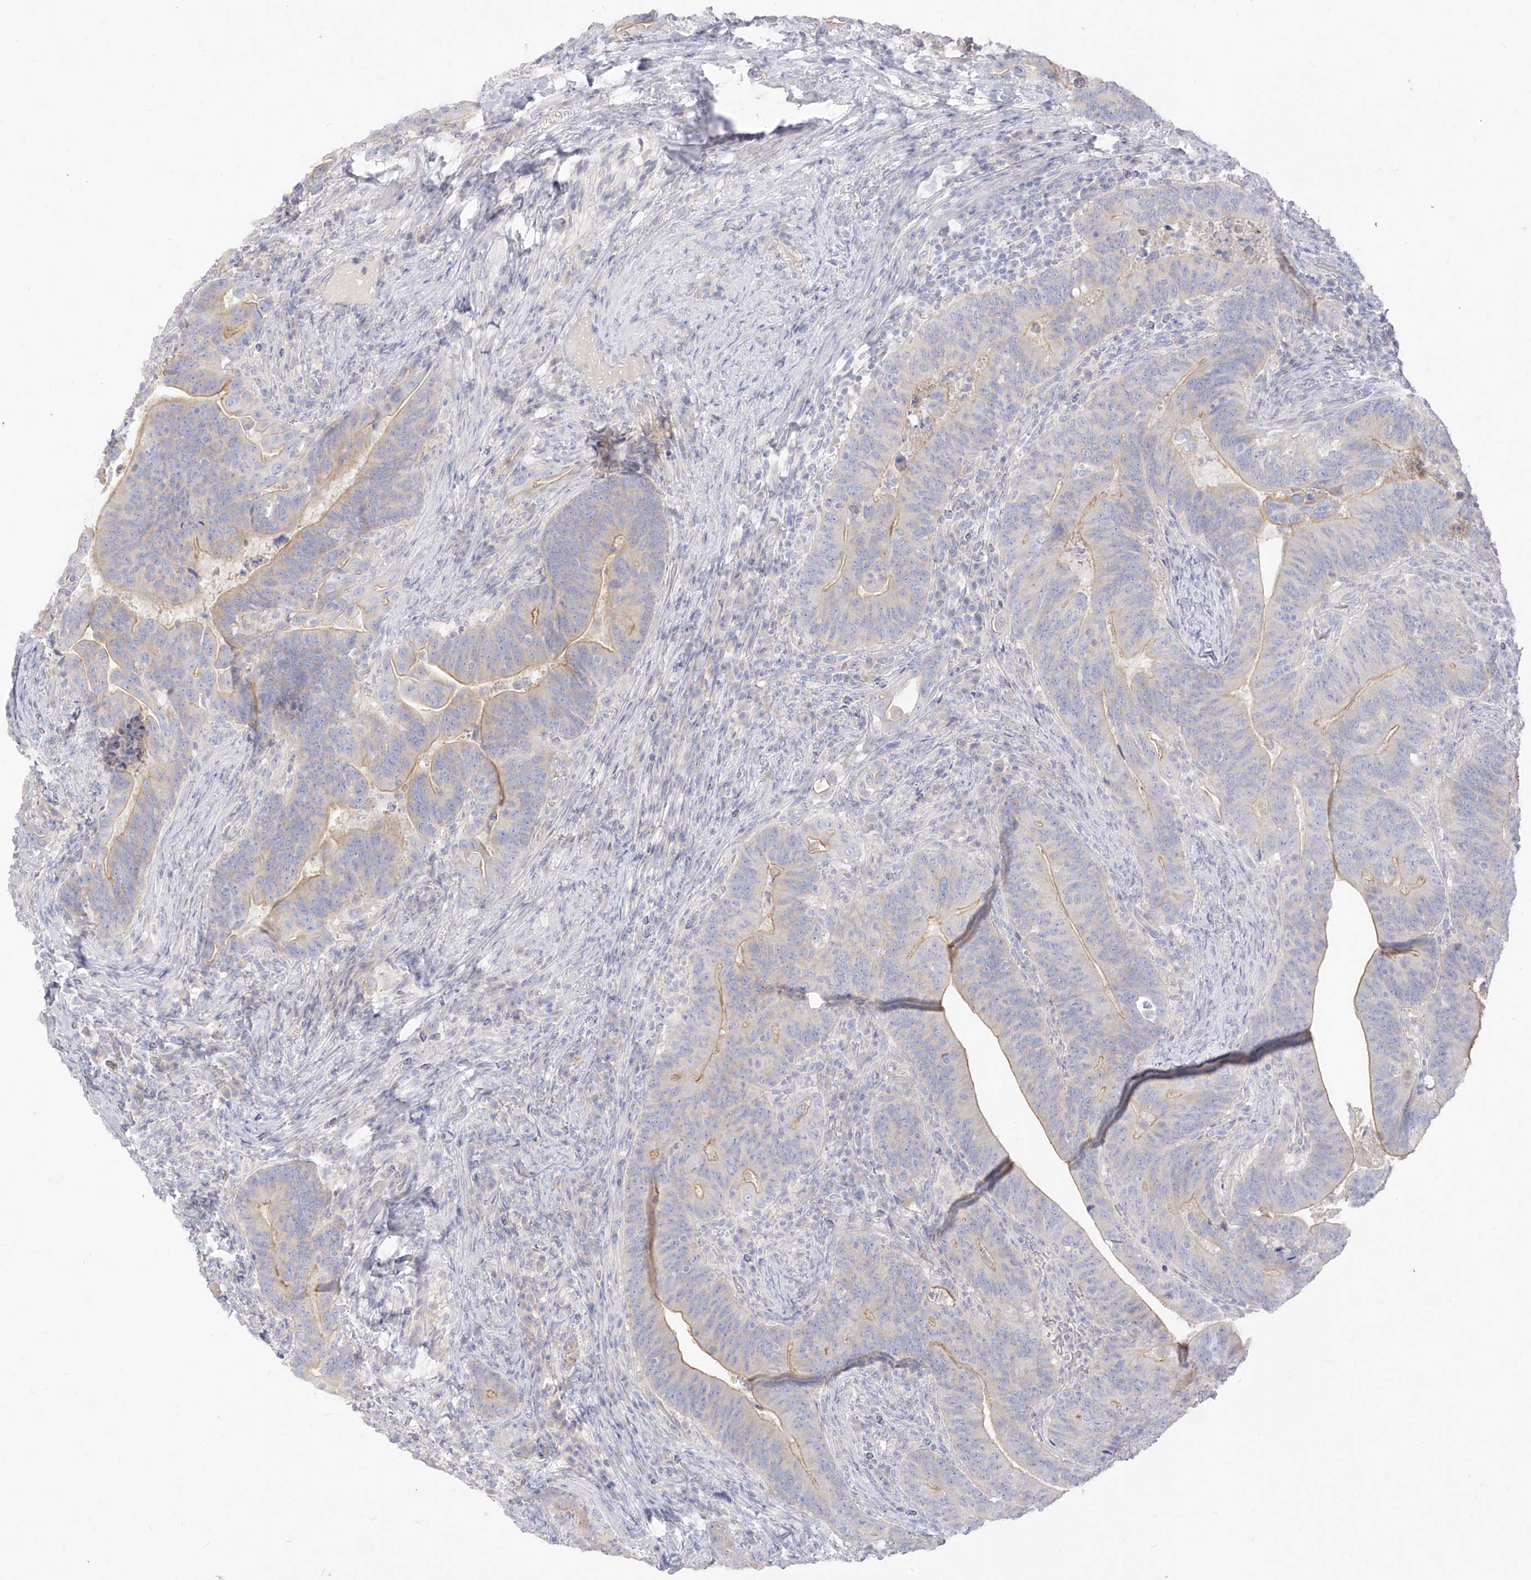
{"staining": {"intensity": "moderate", "quantity": "<25%", "location": "cytoplasmic/membranous"}, "tissue": "colorectal cancer", "cell_type": "Tumor cells", "image_type": "cancer", "snomed": [{"axis": "morphology", "description": "Adenocarcinoma, NOS"}, {"axis": "topography", "description": "Colon"}], "caption": "Immunohistochemical staining of colorectal adenocarcinoma shows low levels of moderate cytoplasmic/membranous expression in approximately <25% of tumor cells. The protein is shown in brown color, while the nuclei are stained blue.", "gene": "ARHGEF40", "patient": {"sex": "female", "age": 66}}